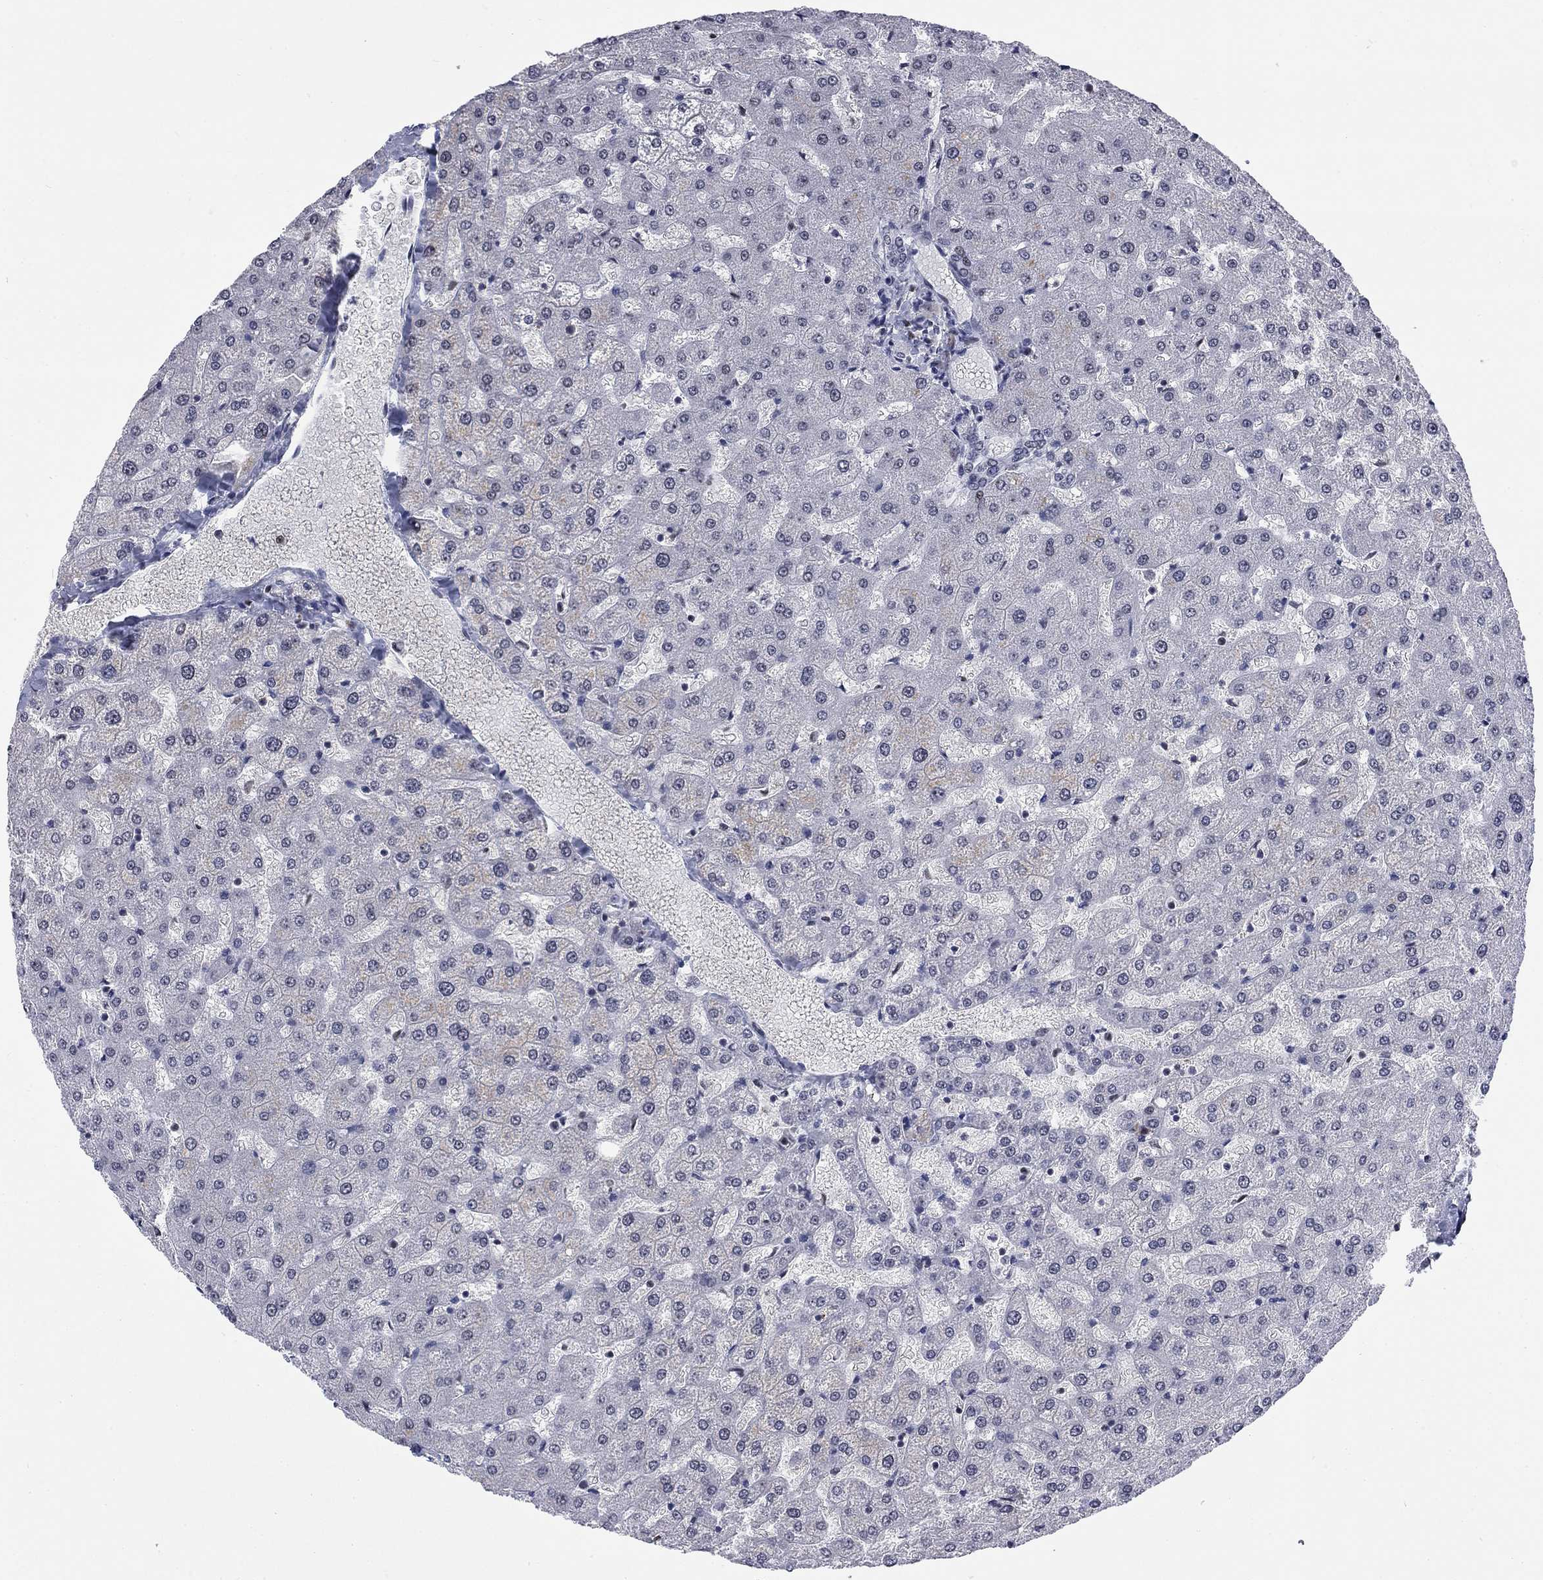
{"staining": {"intensity": "negative", "quantity": "none", "location": "none"}, "tissue": "liver", "cell_type": "Cholangiocytes", "image_type": "normal", "snomed": [{"axis": "morphology", "description": "Normal tissue, NOS"}, {"axis": "topography", "description": "Liver"}], "caption": "High magnification brightfield microscopy of normal liver stained with DAB (3,3'-diaminobenzidine) (brown) and counterstained with hematoxylin (blue): cholangiocytes show no significant staining.", "gene": "CSRNP3", "patient": {"sex": "female", "age": 50}}